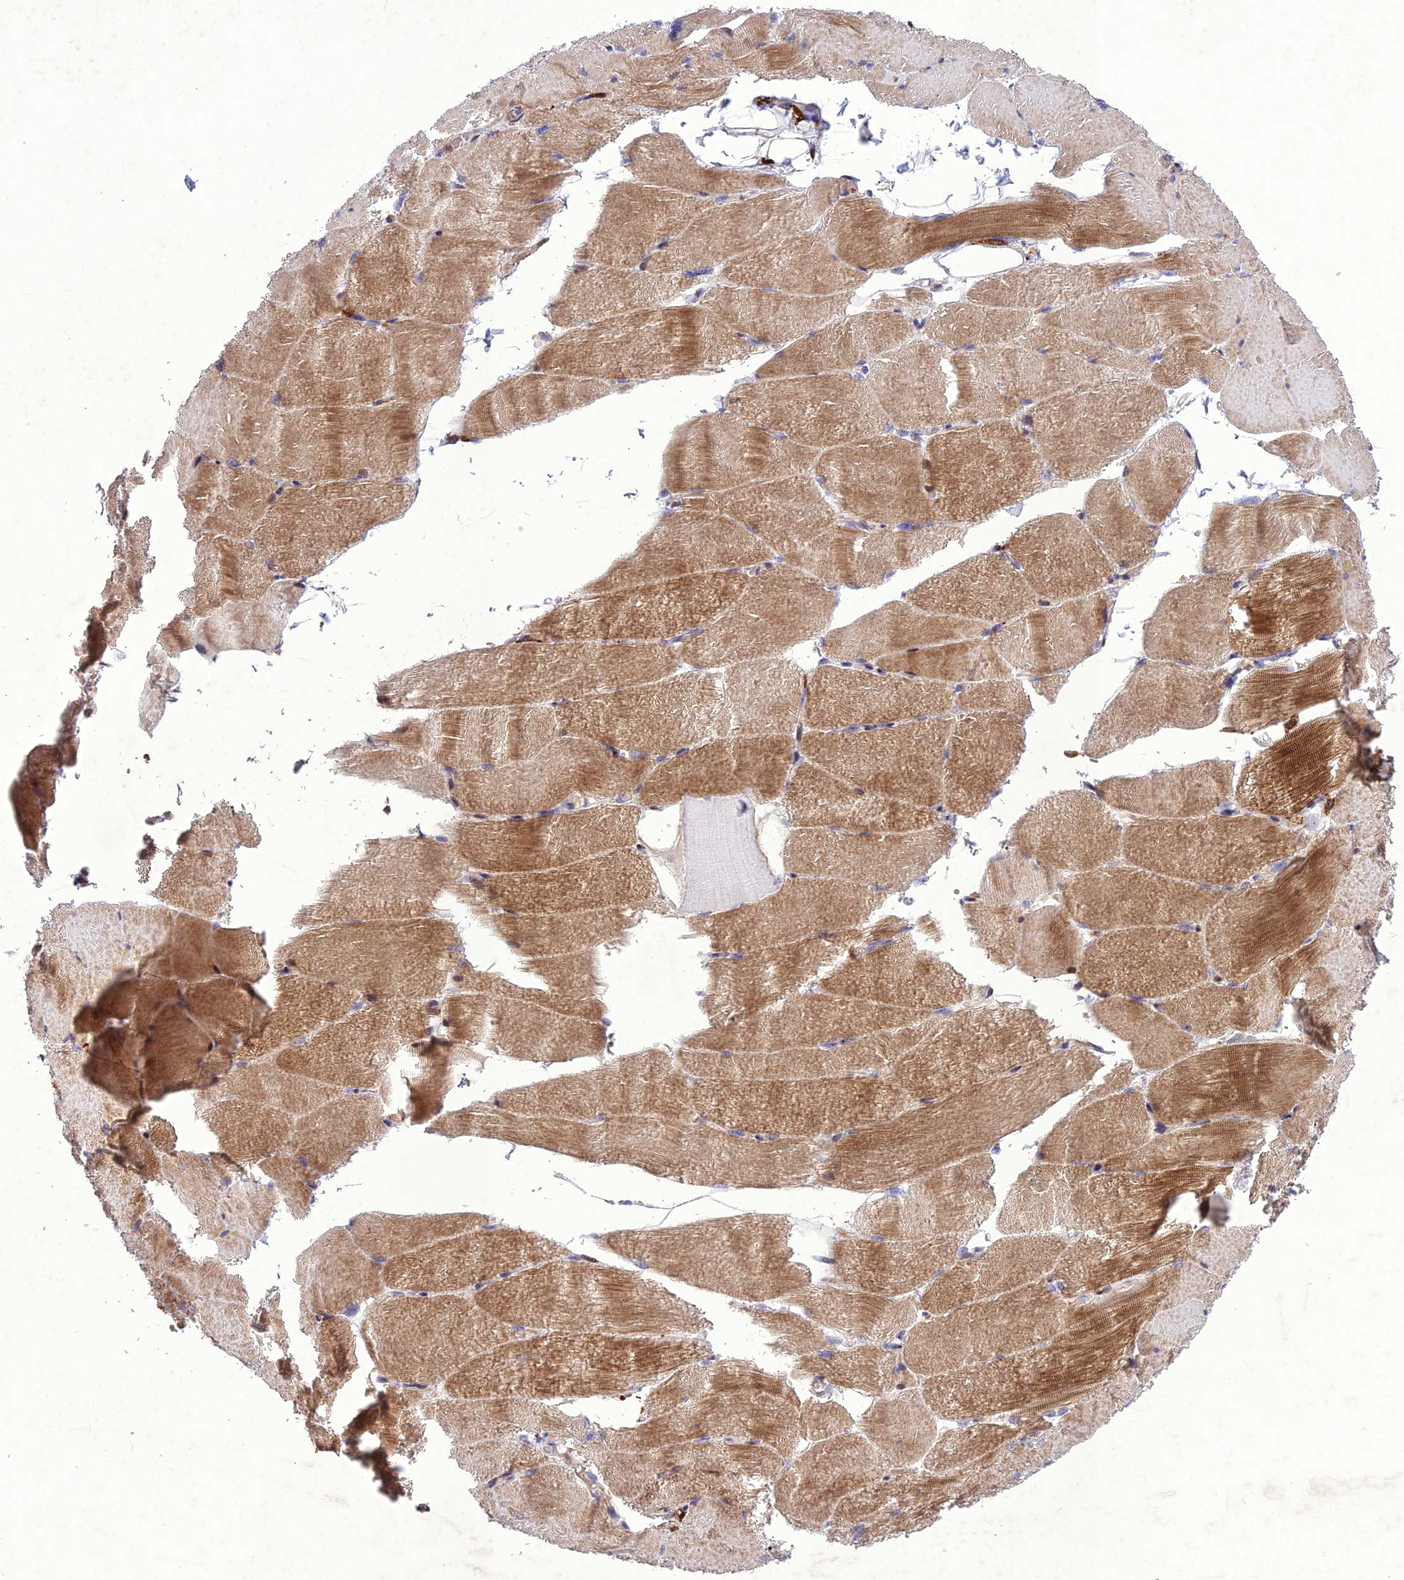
{"staining": {"intensity": "moderate", "quantity": ">75%", "location": "cytoplasmic/membranous"}, "tissue": "skeletal muscle", "cell_type": "Myocytes", "image_type": "normal", "snomed": [{"axis": "morphology", "description": "Normal tissue, NOS"}, {"axis": "topography", "description": "Skeletal muscle"}, {"axis": "topography", "description": "Parathyroid gland"}], "caption": "Moderate cytoplasmic/membranous protein staining is appreciated in approximately >75% of myocytes in skeletal muscle.", "gene": "ANKRD52", "patient": {"sex": "female", "age": 37}}